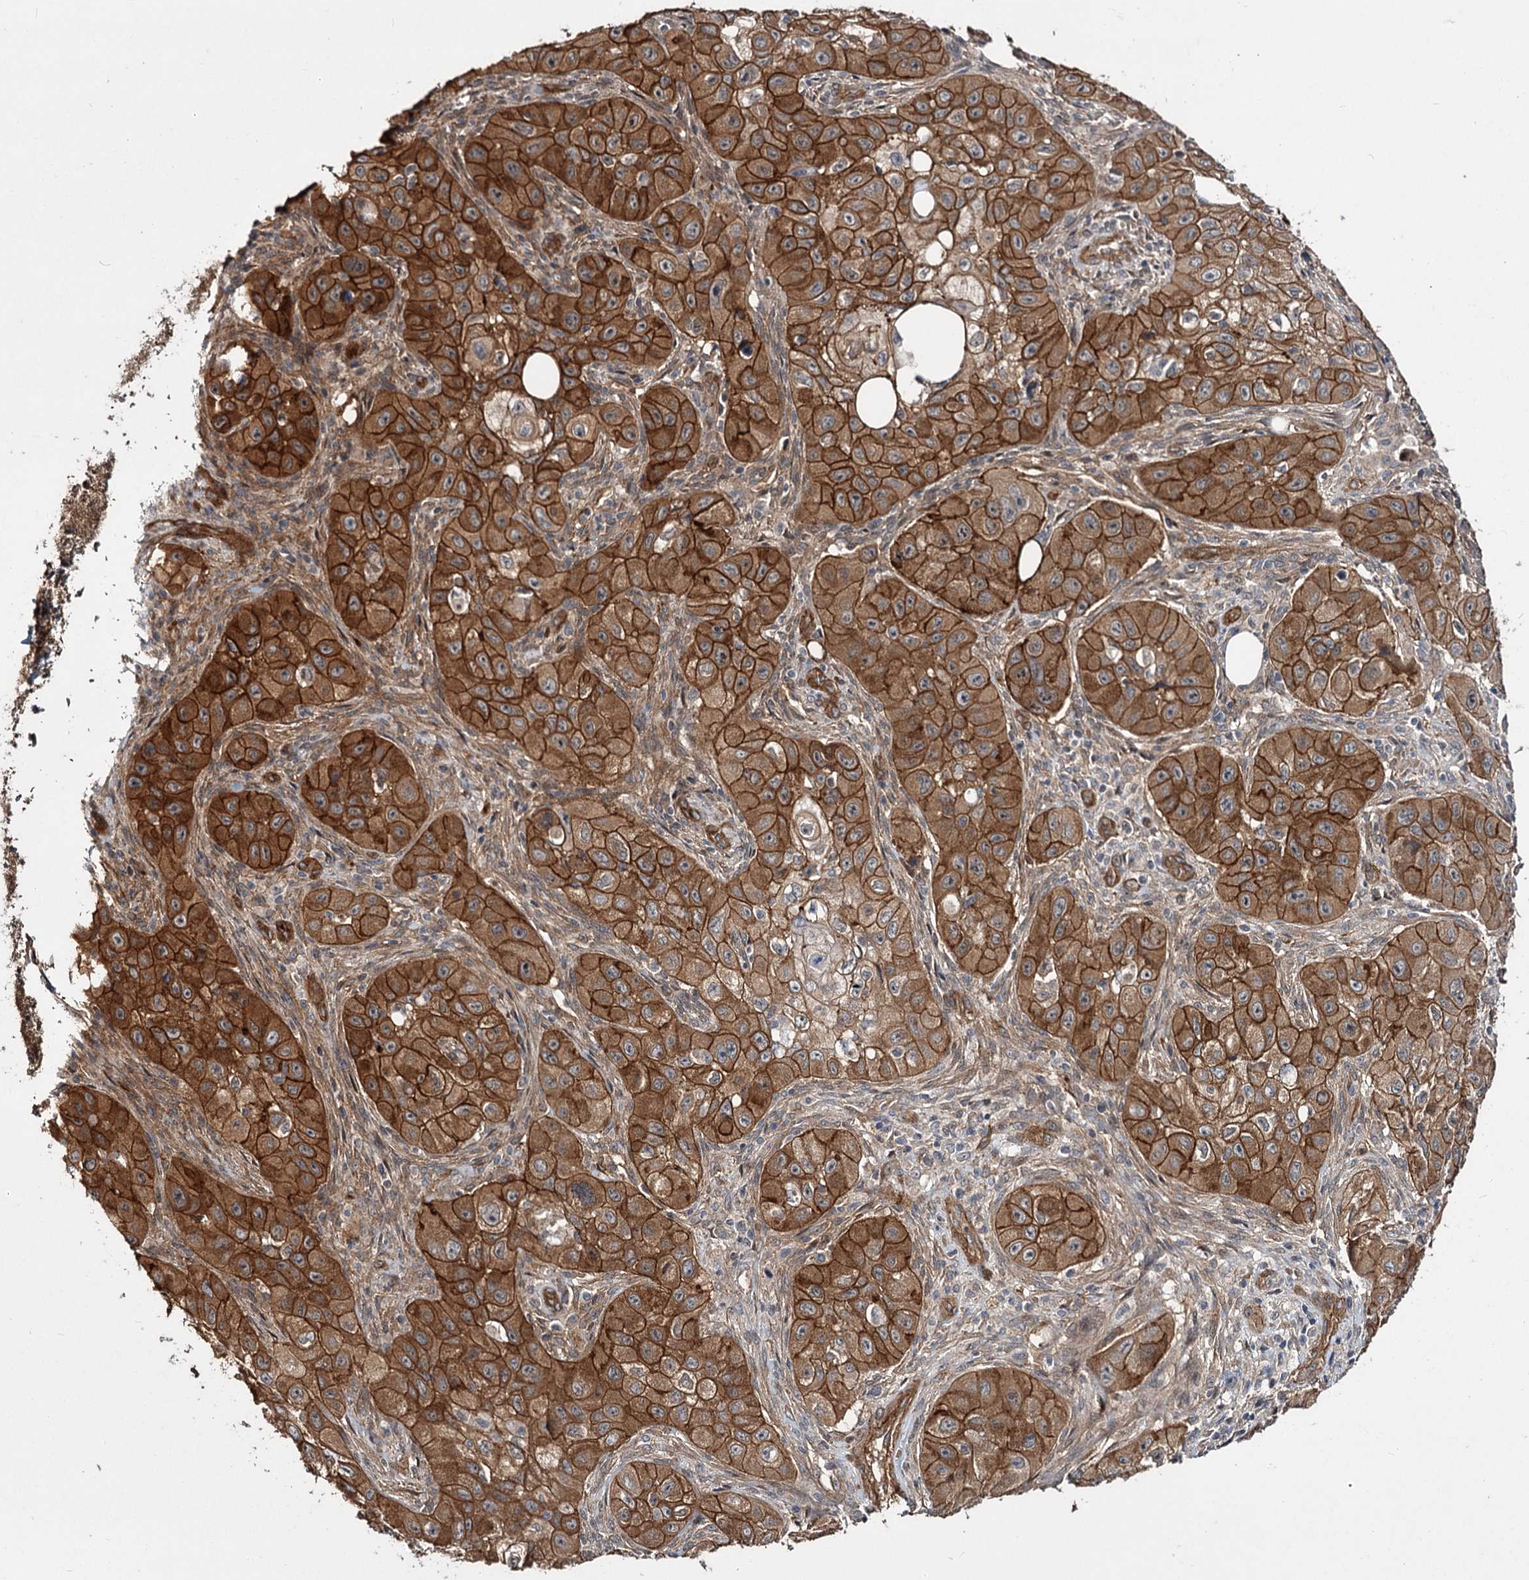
{"staining": {"intensity": "moderate", "quantity": ">75%", "location": "cytoplasmic/membranous"}, "tissue": "skin cancer", "cell_type": "Tumor cells", "image_type": "cancer", "snomed": [{"axis": "morphology", "description": "Squamous cell carcinoma, NOS"}, {"axis": "topography", "description": "Skin"}, {"axis": "topography", "description": "Subcutis"}], "caption": "Protein expression analysis of skin cancer (squamous cell carcinoma) demonstrates moderate cytoplasmic/membranous expression in approximately >75% of tumor cells.", "gene": "MYO1C", "patient": {"sex": "male", "age": 73}}